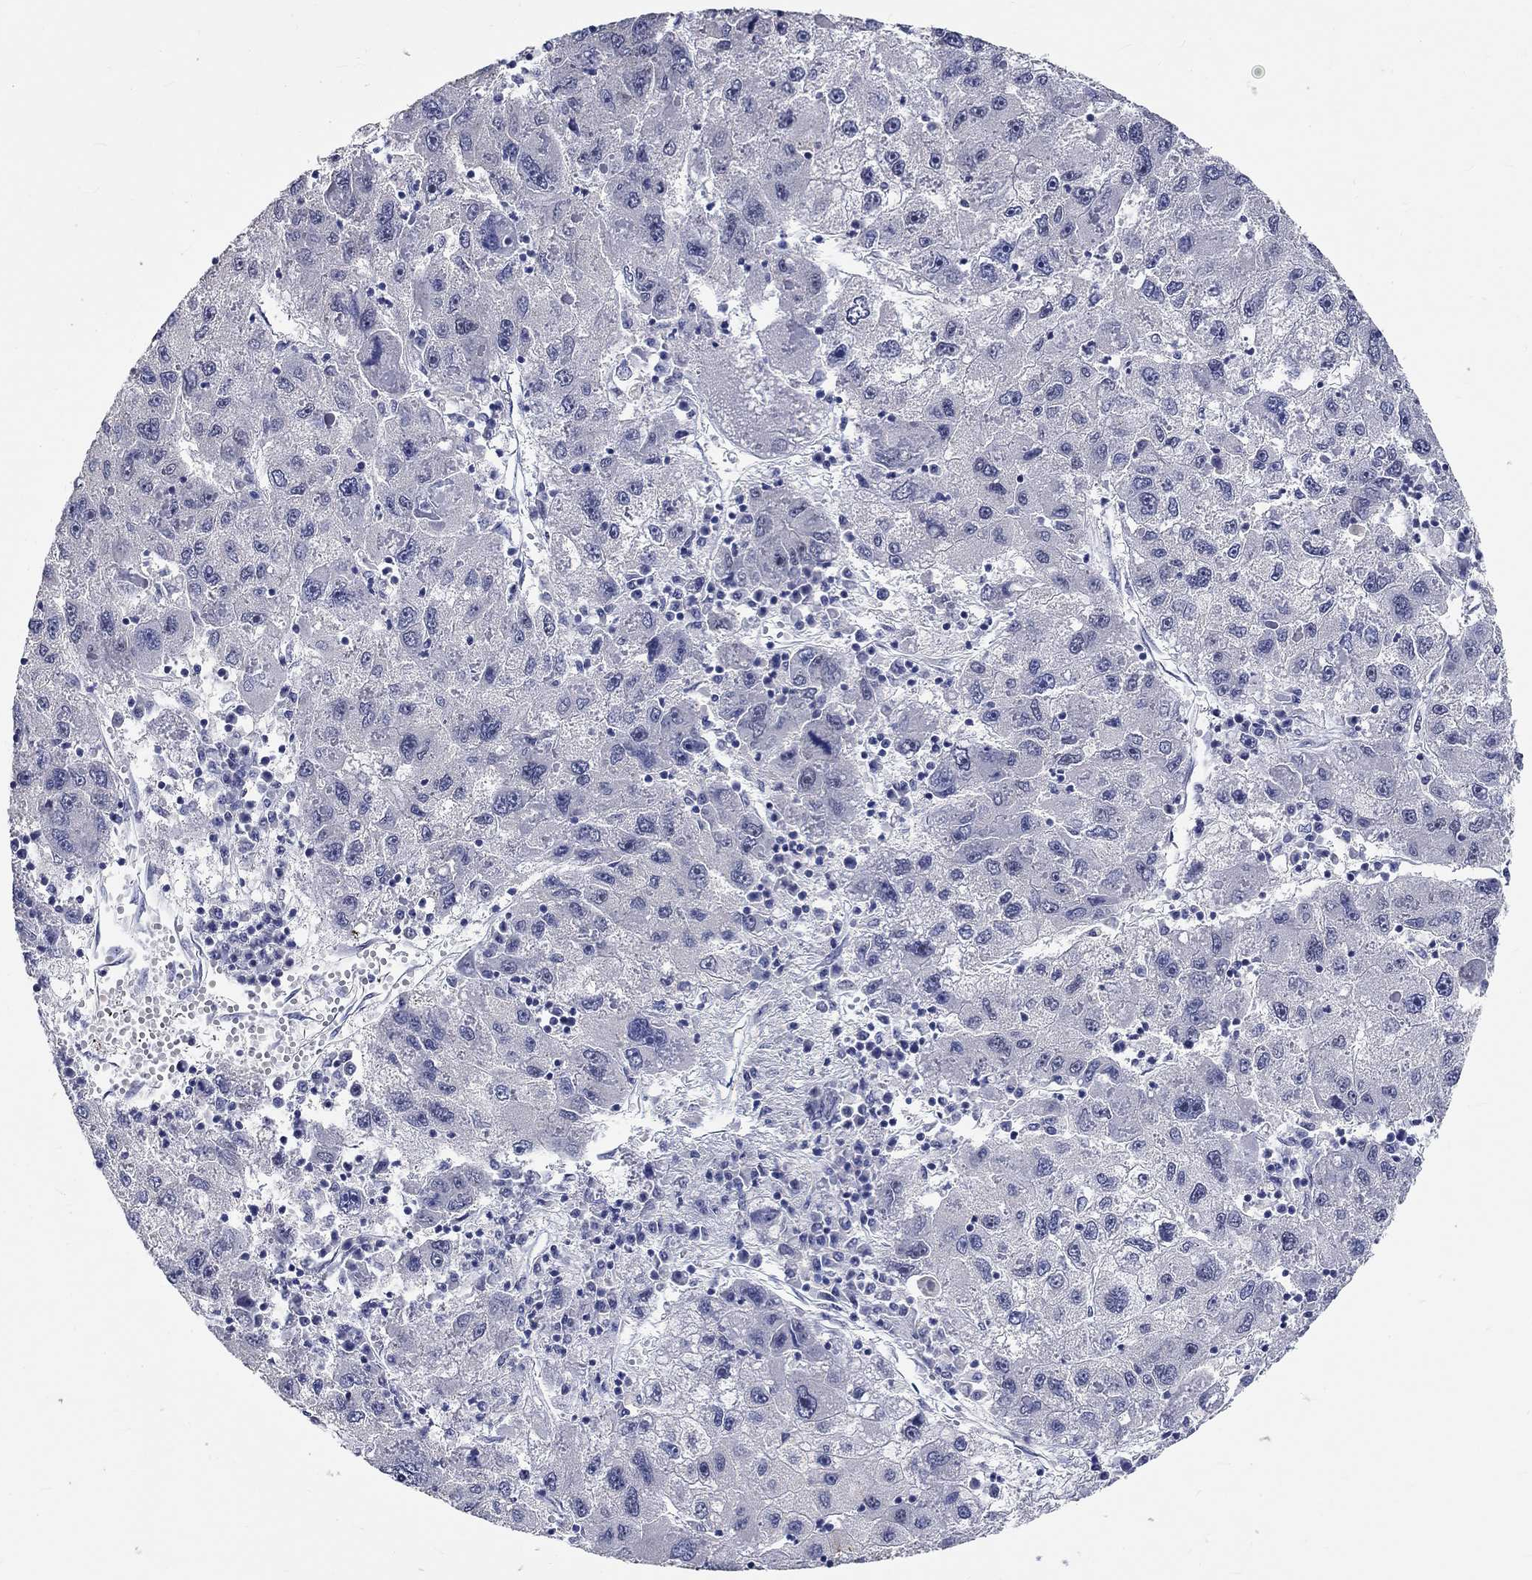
{"staining": {"intensity": "negative", "quantity": "none", "location": "none"}, "tissue": "liver cancer", "cell_type": "Tumor cells", "image_type": "cancer", "snomed": [{"axis": "morphology", "description": "Carcinoma, Hepatocellular, NOS"}, {"axis": "topography", "description": "Liver"}], "caption": "Immunohistochemistry photomicrograph of neoplastic tissue: liver cancer (hepatocellular carcinoma) stained with DAB shows no significant protein staining in tumor cells.", "gene": "GRIN1", "patient": {"sex": "male", "age": 75}}